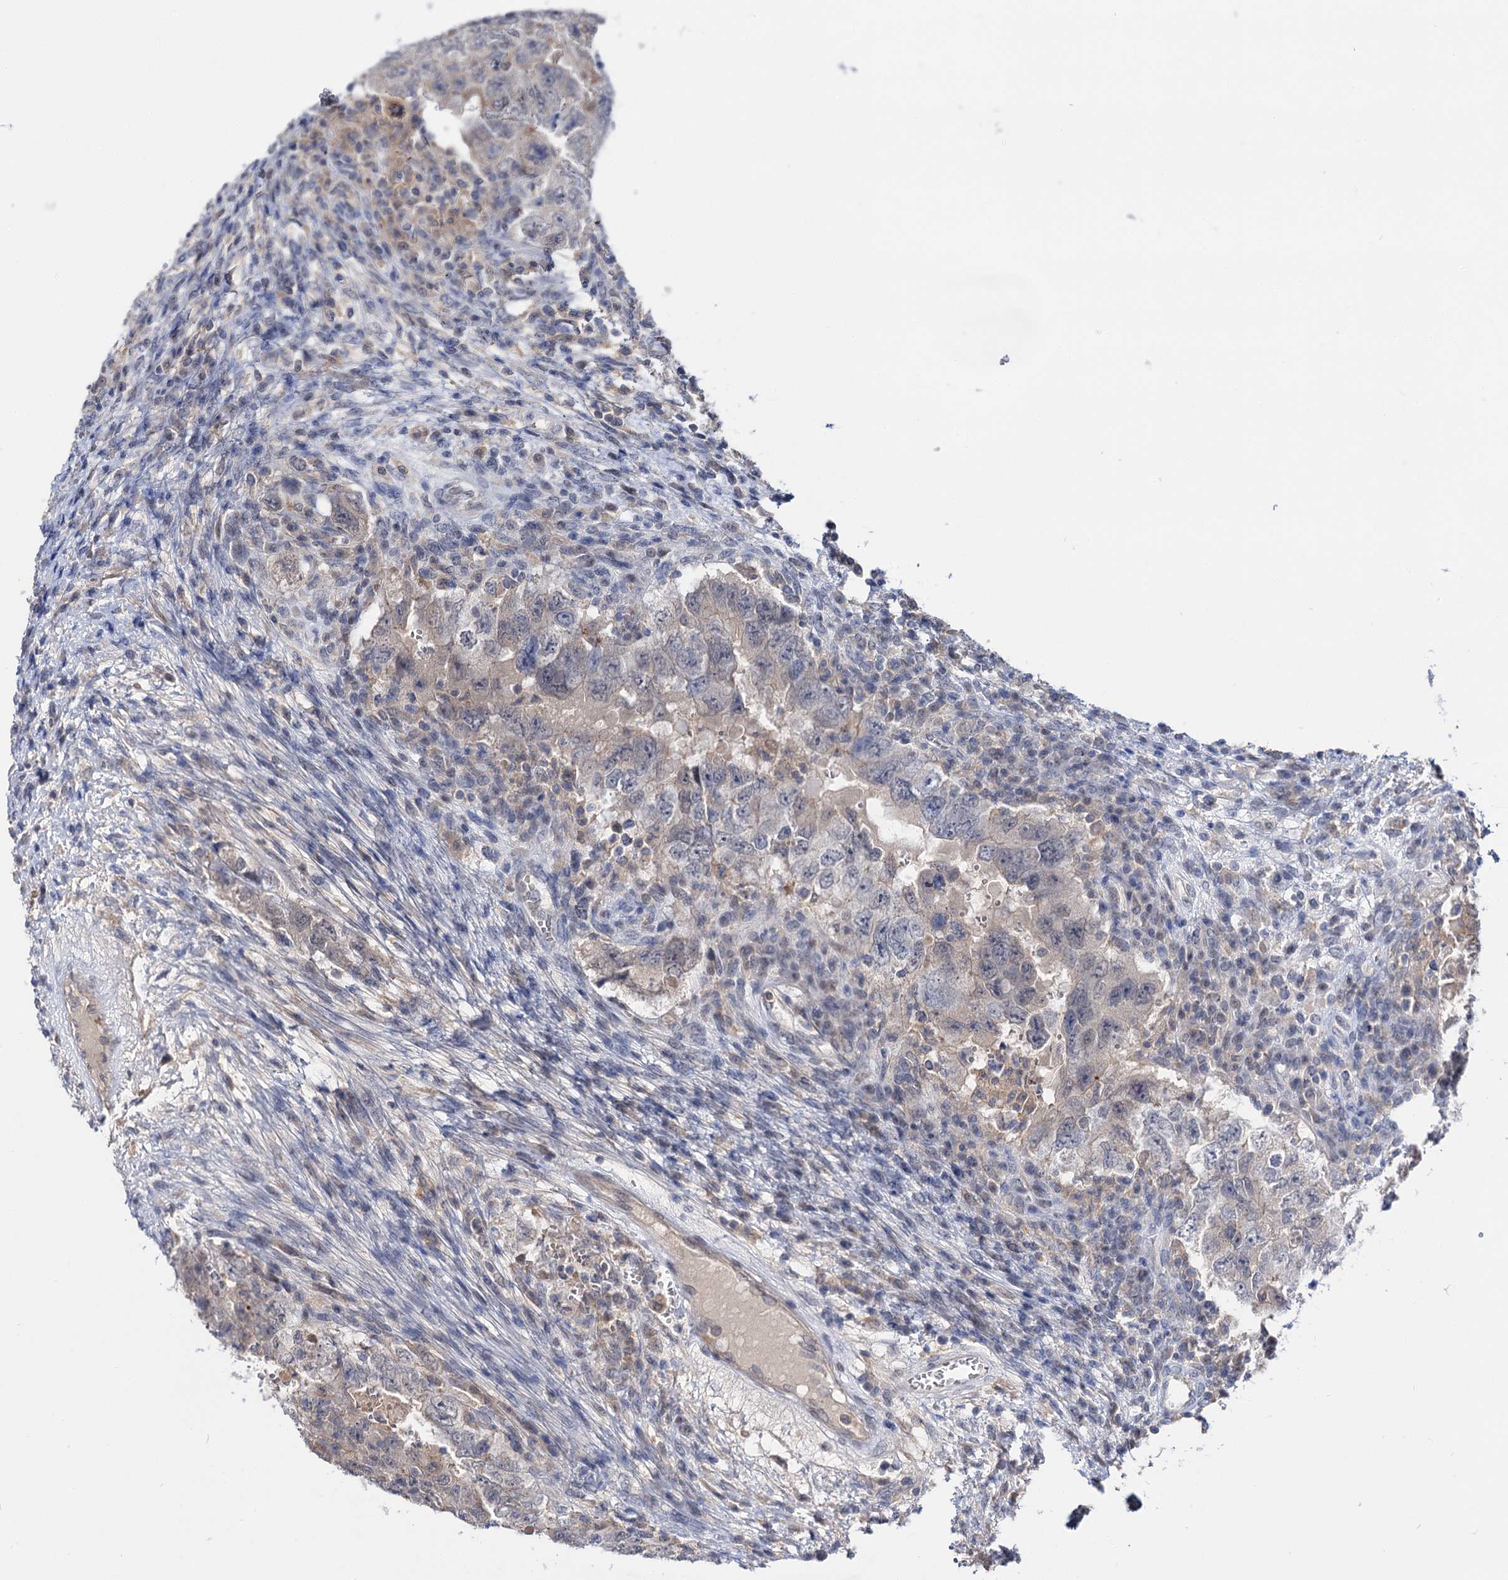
{"staining": {"intensity": "negative", "quantity": "none", "location": "none"}, "tissue": "testis cancer", "cell_type": "Tumor cells", "image_type": "cancer", "snomed": [{"axis": "morphology", "description": "Carcinoma, Embryonal, NOS"}, {"axis": "topography", "description": "Testis"}], "caption": "Immunohistochemistry photomicrograph of human testis embryonal carcinoma stained for a protein (brown), which reveals no expression in tumor cells.", "gene": "NEK10", "patient": {"sex": "male", "age": 26}}